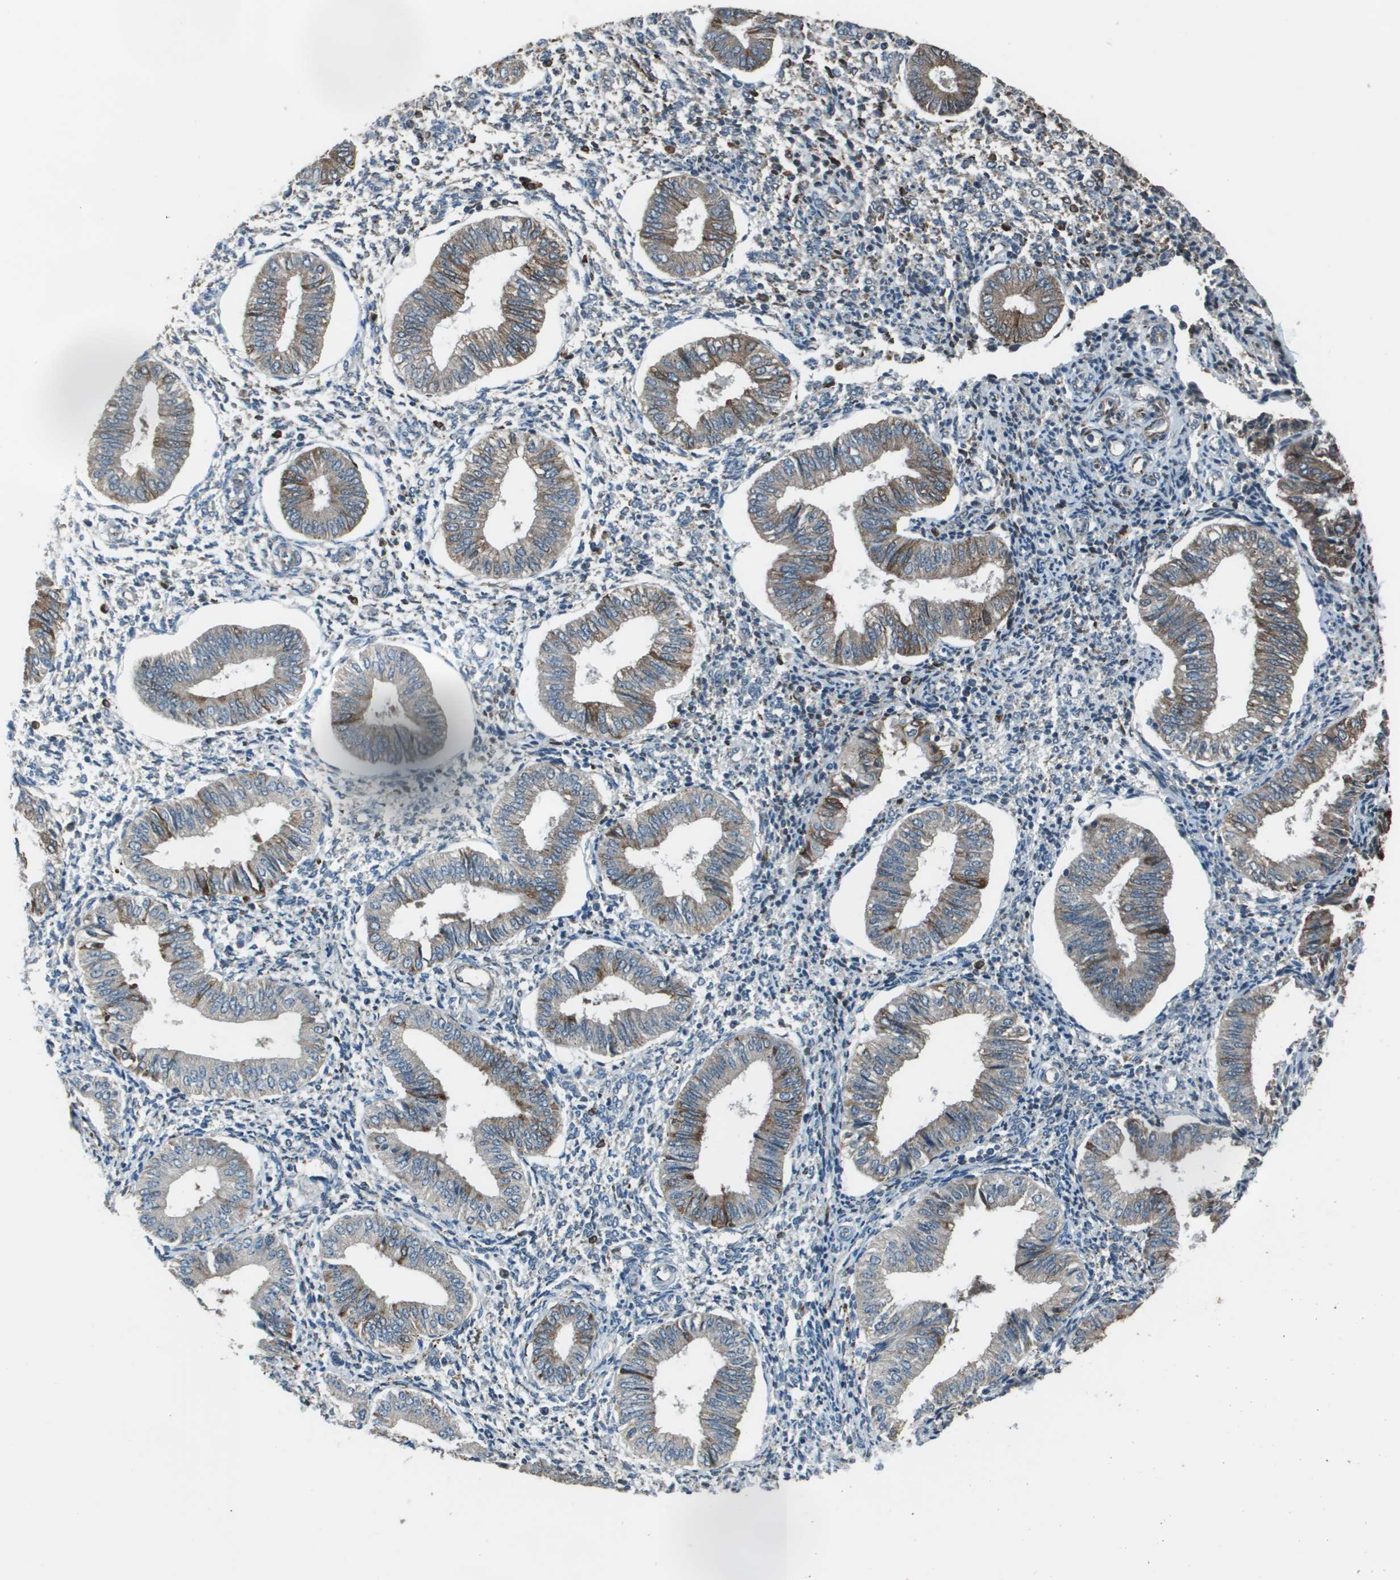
{"staining": {"intensity": "negative", "quantity": "none", "location": "none"}, "tissue": "endometrium", "cell_type": "Cells in endometrial stroma", "image_type": "normal", "snomed": [{"axis": "morphology", "description": "Normal tissue, NOS"}, {"axis": "topography", "description": "Endometrium"}], "caption": "High power microscopy histopathology image of an IHC image of unremarkable endometrium, revealing no significant positivity in cells in endometrial stroma.", "gene": "GOSR2", "patient": {"sex": "female", "age": 50}}